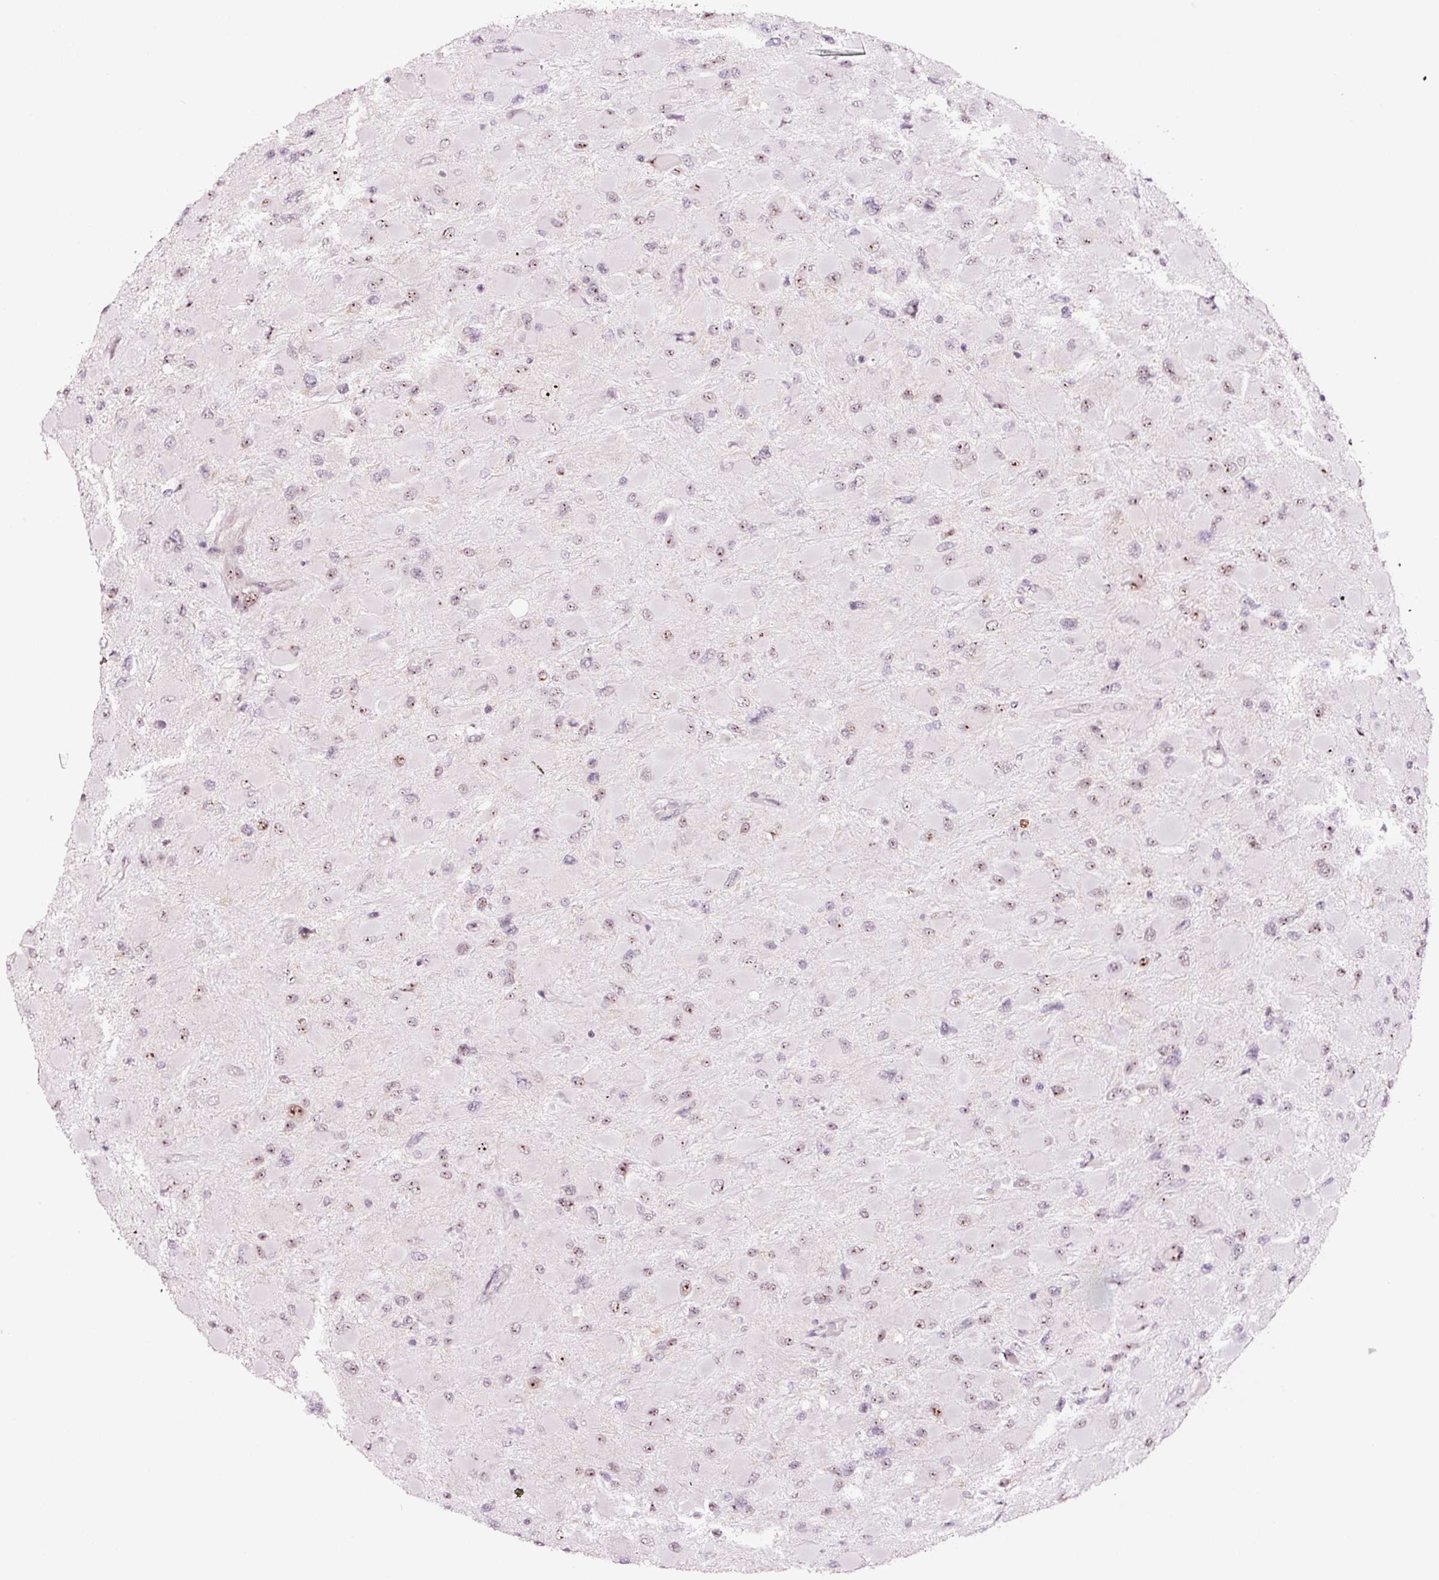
{"staining": {"intensity": "moderate", "quantity": "25%-75%", "location": "nuclear"}, "tissue": "glioma", "cell_type": "Tumor cells", "image_type": "cancer", "snomed": [{"axis": "morphology", "description": "Glioma, malignant, High grade"}, {"axis": "topography", "description": "Cerebral cortex"}], "caption": "Immunohistochemical staining of human glioma reveals medium levels of moderate nuclear staining in about 25%-75% of tumor cells.", "gene": "GNL3", "patient": {"sex": "female", "age": 36}}